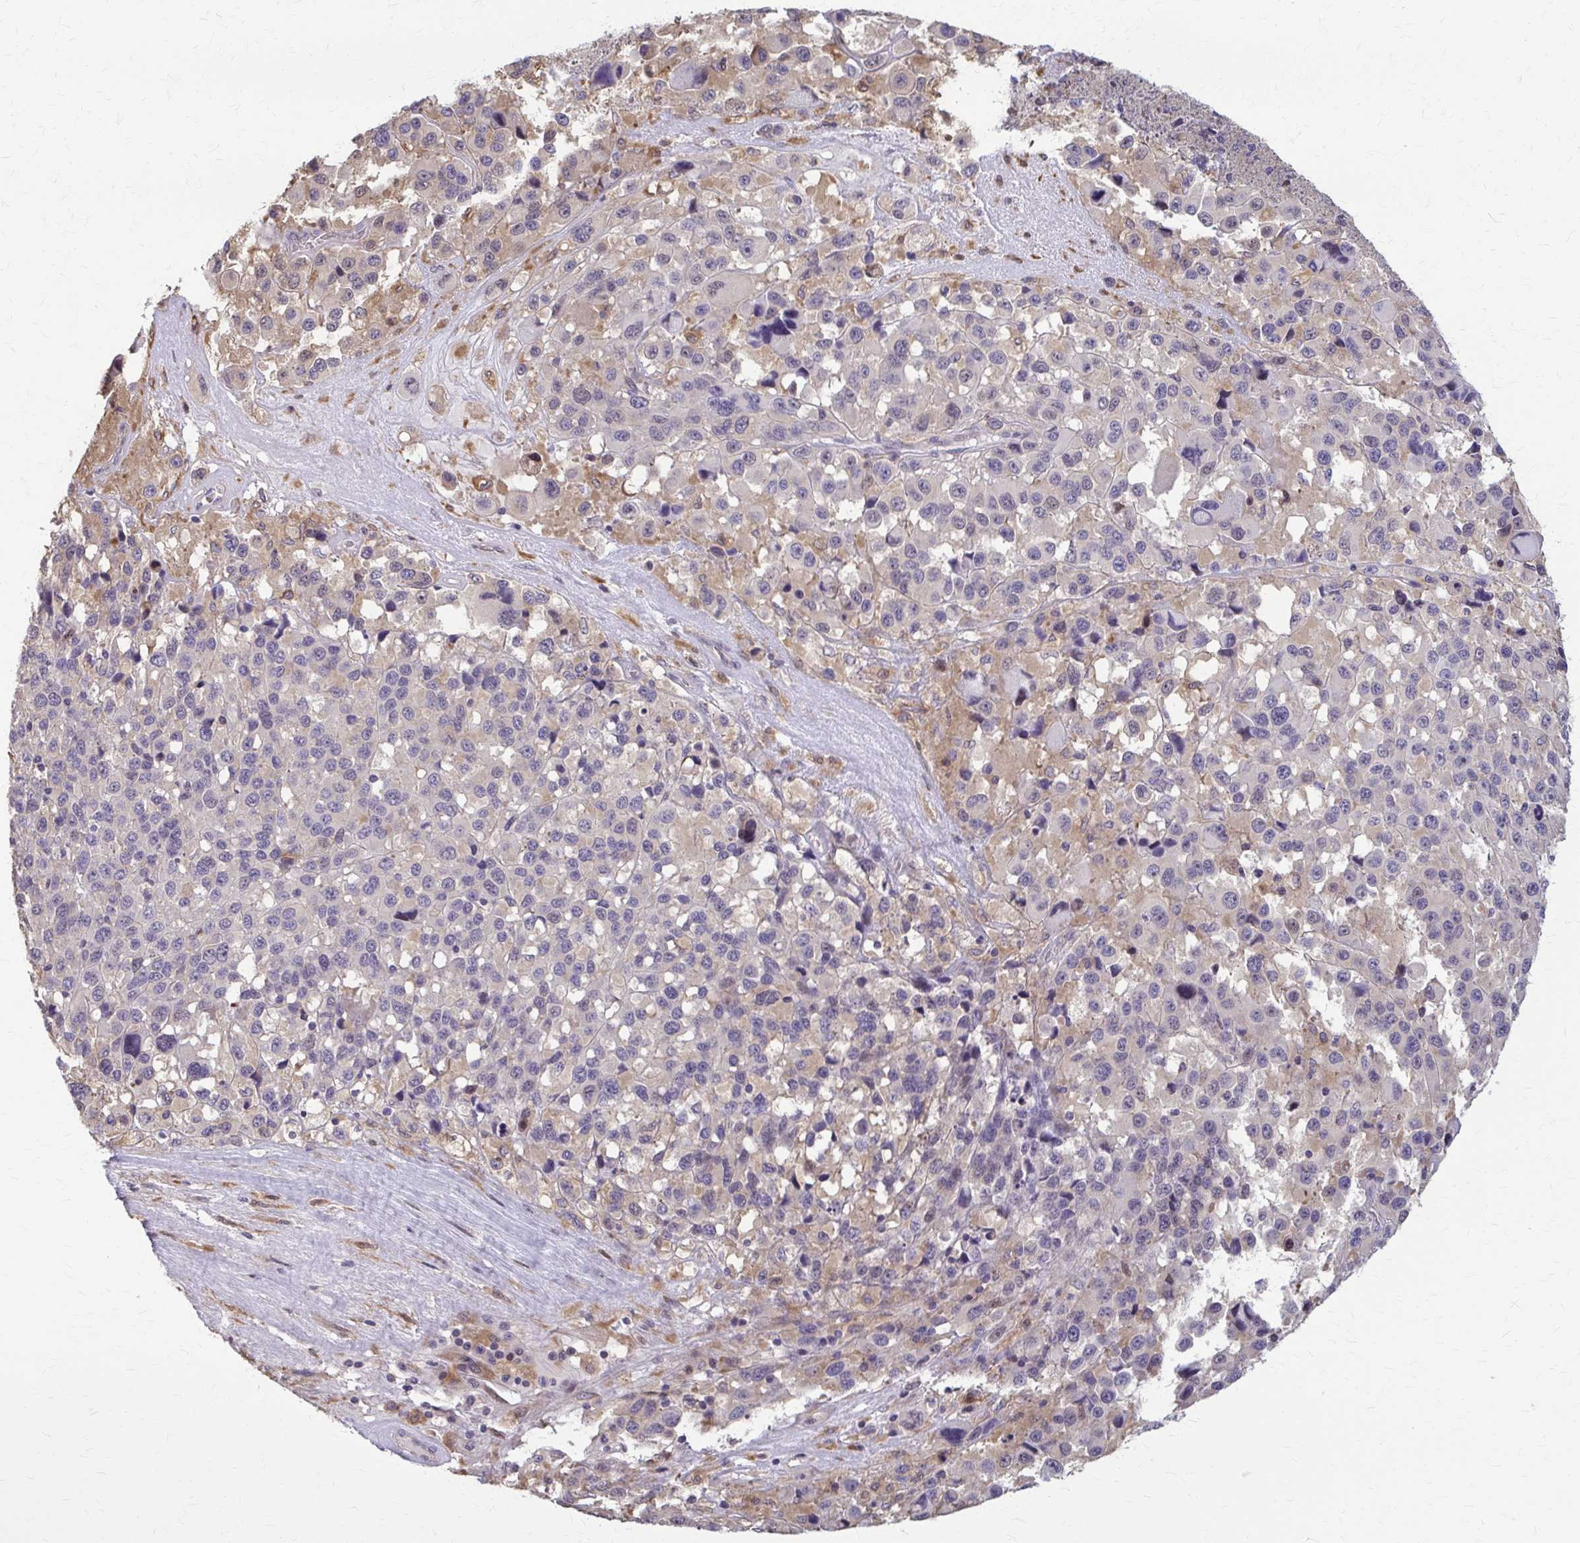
{"staining": {"intensity": "moderate", "quantity": "<25%", "location": "nuclear"}, "tissue": "melanoma", "cell_type": "Tumor cells", "image_type": "cancer", "snomed": [{"axis": "morphology", "description": "Malignant melanoma, Metastatic site"}, {"axis": "topography", "description": "Lymph node"}], "caption": "Immunohistochemical staining of melanoma reveals moderate nuclear protein staining in about <25% of tumor cells.", "gene": "ZNF34", "patient": {"sex": "female", "age": 65}}